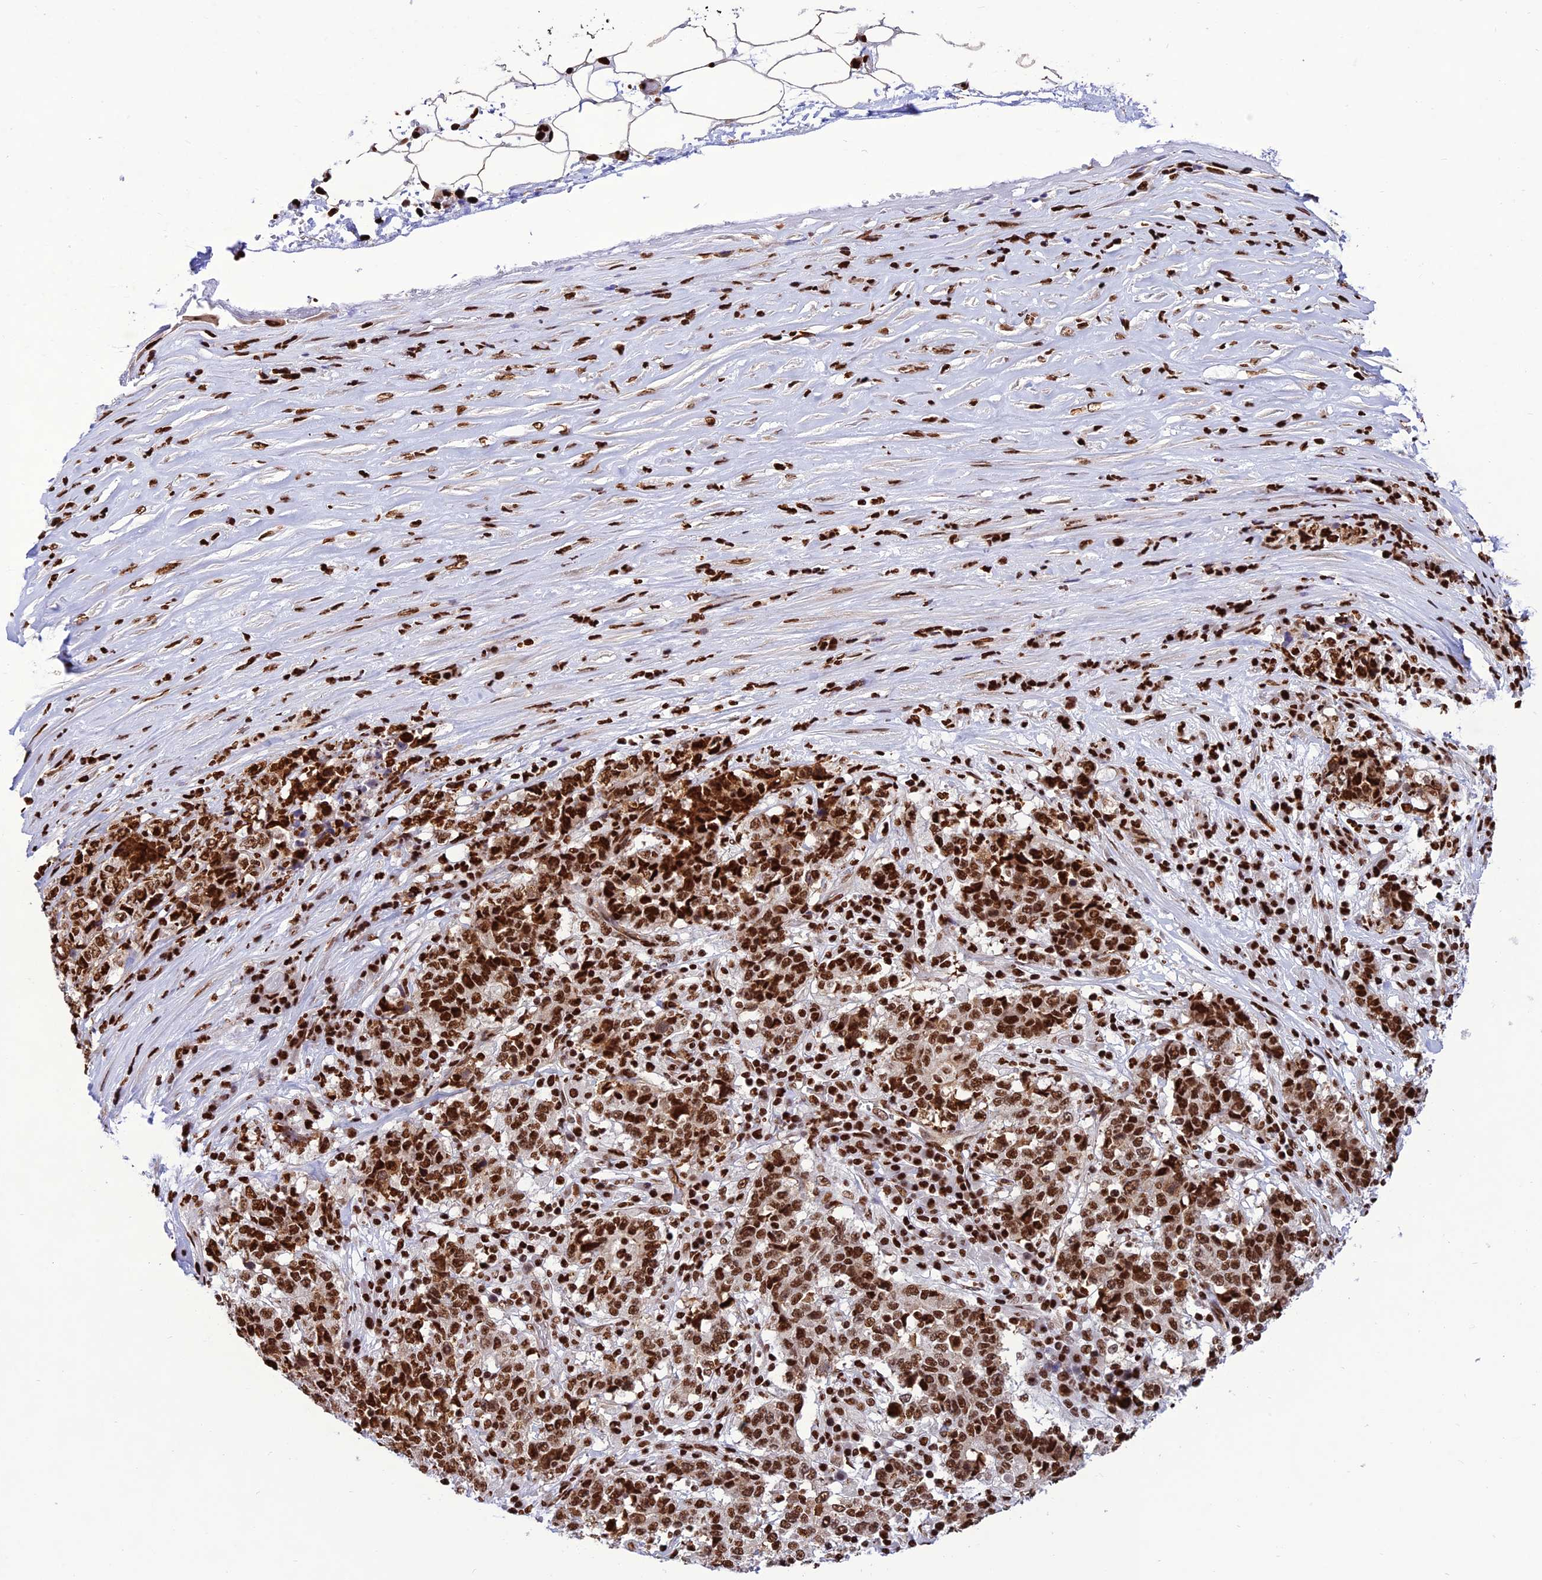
{"staining": {"intensity": "strong", "quantity": ">75%", "location": "nuclear"}, "tissue": "stomach cancer", "cell_type": "Tumor cells", "image_type": "cancer", "snomed": [{"axis": "morphology", "description": "Adenocarcinoma, NOS"}, {"axis": "topography", "description": "Stomach"}], "caption": "Stomach adenocarcinoma stained for a protein (brown) displays strong nuclear positive staining in approximately >75% of tumor cells.", "gene": "INO80E", "patient": {"sex": "male", "age": 59}}